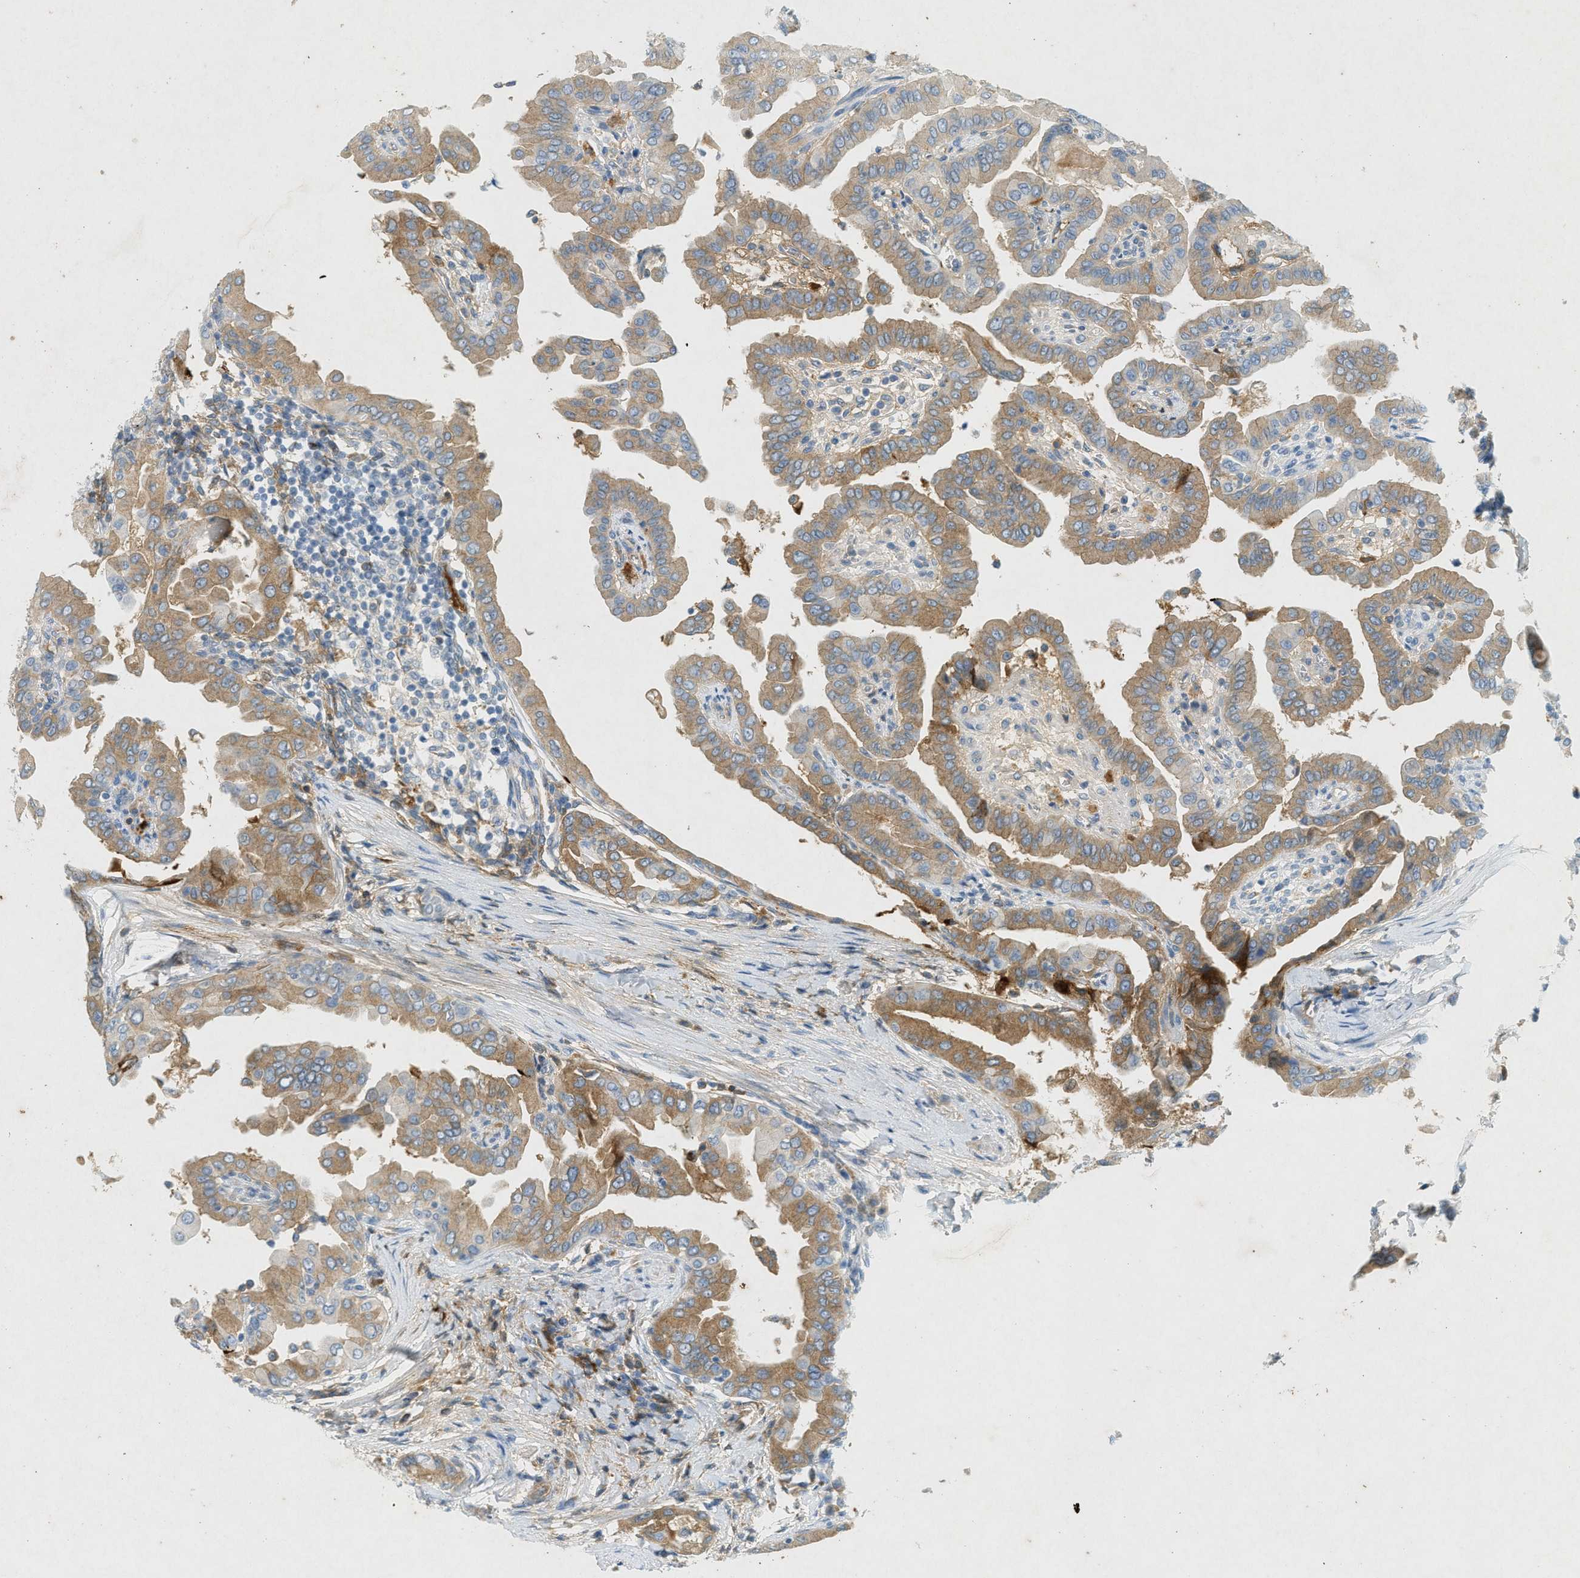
{"staining": {"intensity": "moderate", "quantity": "25%-75%", "location": "cytoplasmic/membranous"}, "tissue": "thyroid cancer", "cell_type": "Tumor cells", "image_type": "cancer", "snomed": [{"axis": "morphology", "description": "Papillary adenocarcinoma, NOS"}, {"axis": "topography", "description": "Thyroid gland"}], "caption": "Protein staining exhibits moderate cytoplasmic/membranous staining in about 25%-75% of tumor cells in thyroid cancer (papillary adenocarcinoma).", "gene": "F2", "patient": {"sex": "male", "age": 33}}